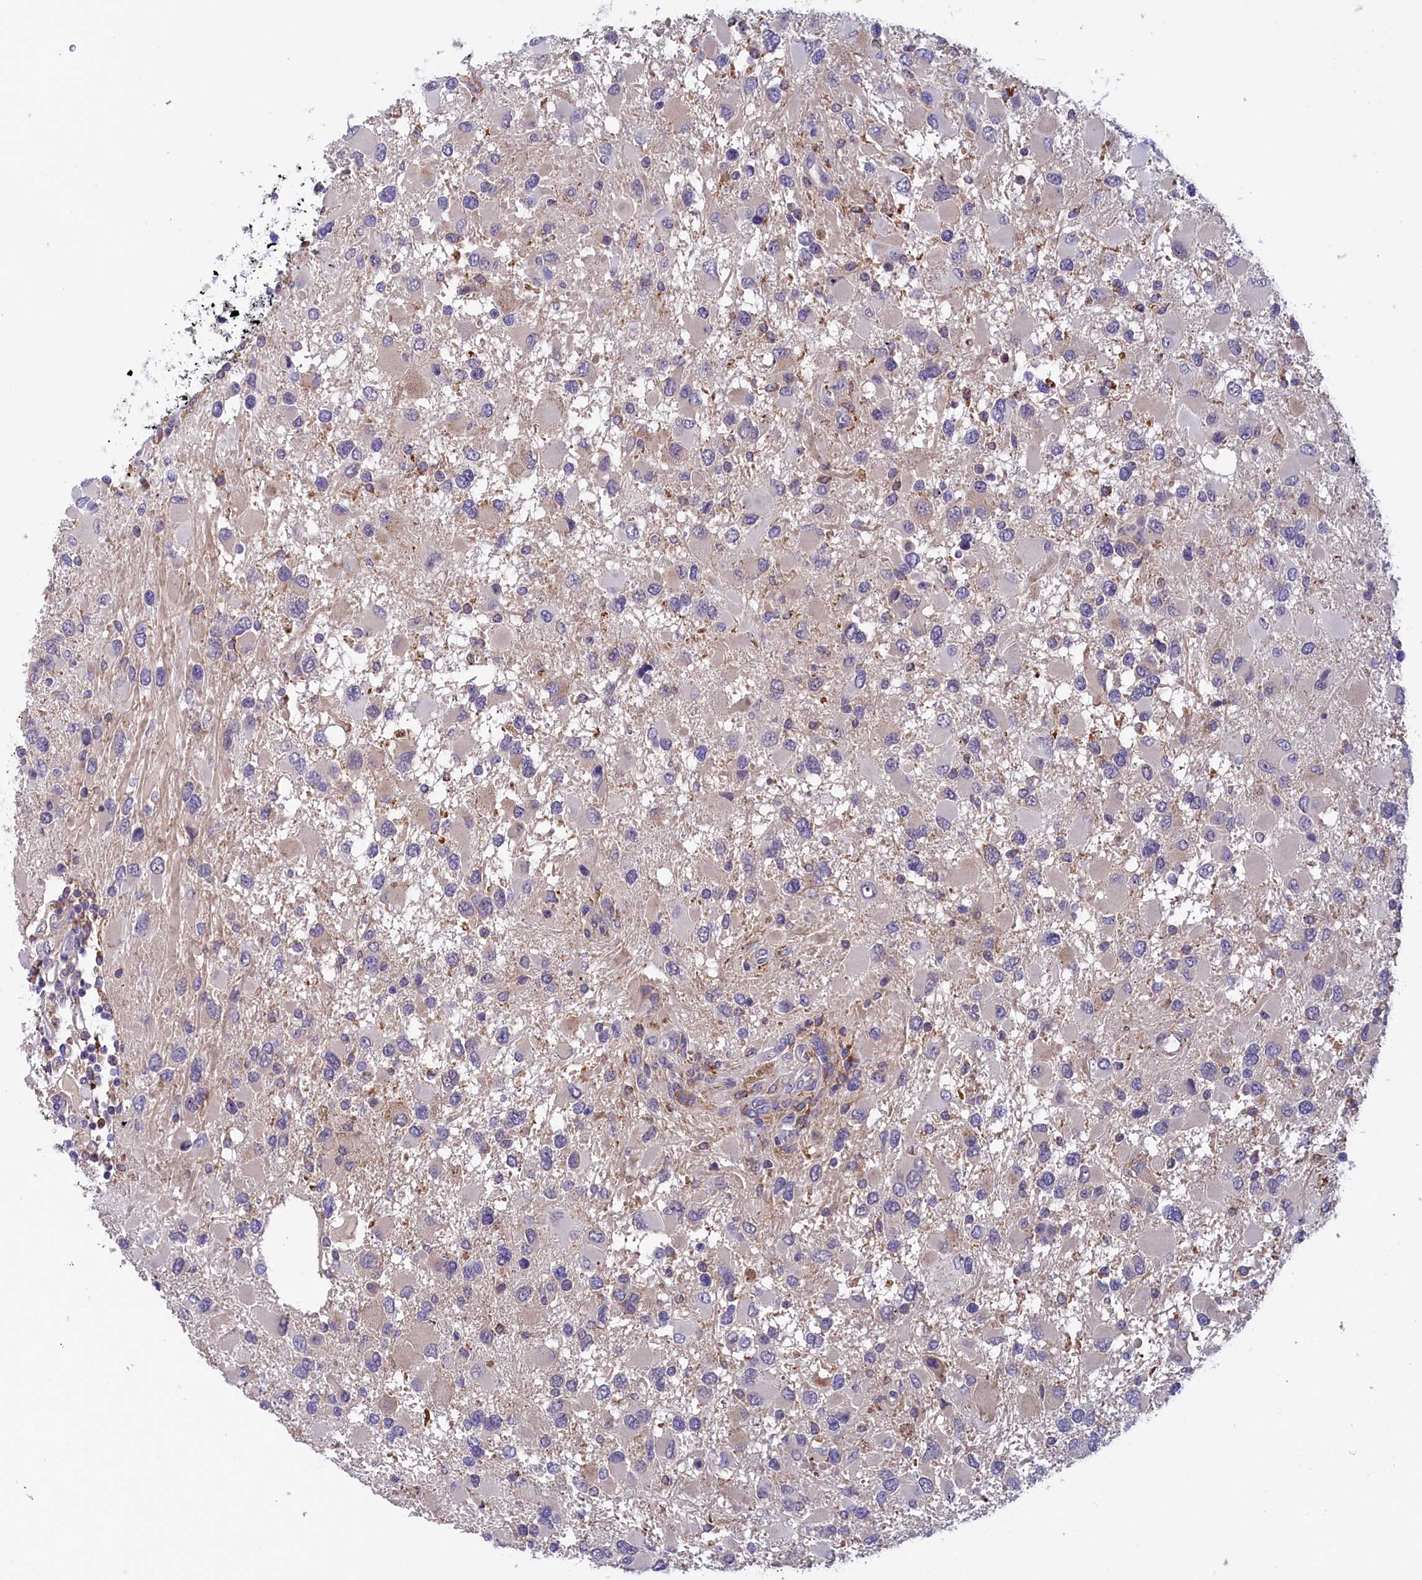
{"staining": {"intensity": "negative", "quantity": "none", "location": "none"}, "tissue": "glioma", "cell_type": "Tumor cells", "image_type": "cancer", "snomed": [{"axis": "morphology", "description": "Glioma, malignant, High grade"}, {"axis": "topography", "description": "Brain"}], "caption": "Tumor cells are negative for protein expression in human glioma.", "gene": "STYX", "patient": {"sex": "male", "age": 53}}